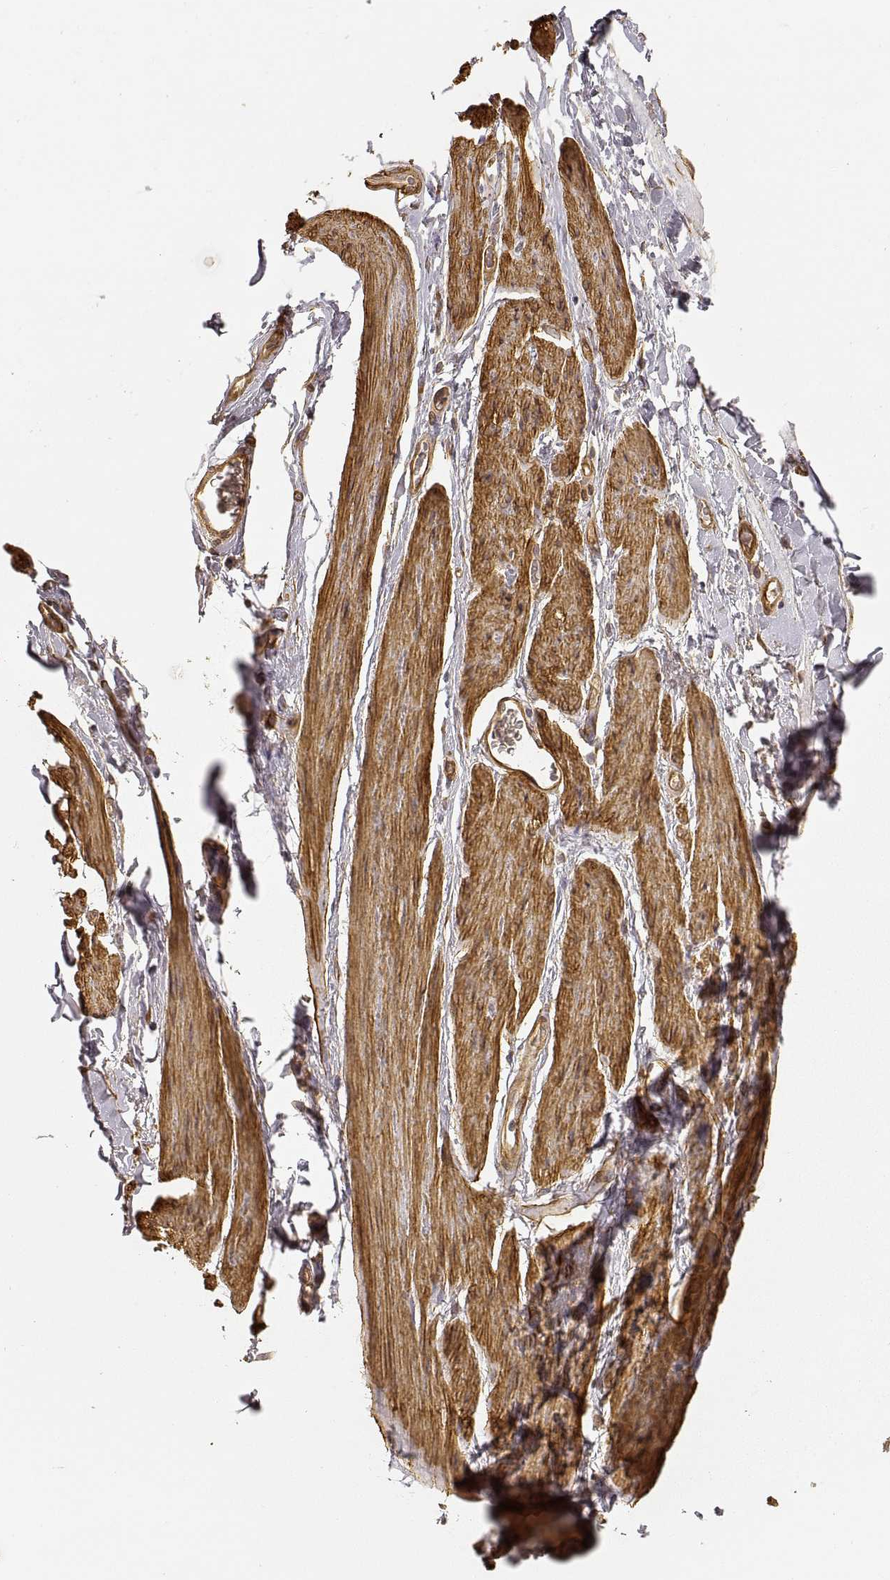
{"staining": {"intensity": "weak", "quantity": ">75%", "location": "cytoplasmic/membranous"}, "tissue": "soft tissue", "cell_type": "Fibroblasts", "image_type": "normal", "snomed": [{"axis": "morphology", "description": "Normal tissue, NOS"}, {"axis": "topography", "description": "Anal"}, {"axis": "topography", "description": "Peripheral nerve tissue"}], "caption": "Brown immunohistochemical staining in benign human soft tissue reveals weak cytoplasmic/membranous positivity in about >75% of fibroblasts.", "gene": "LAMA4", "patient": {"sex": "male", "age": 53}}